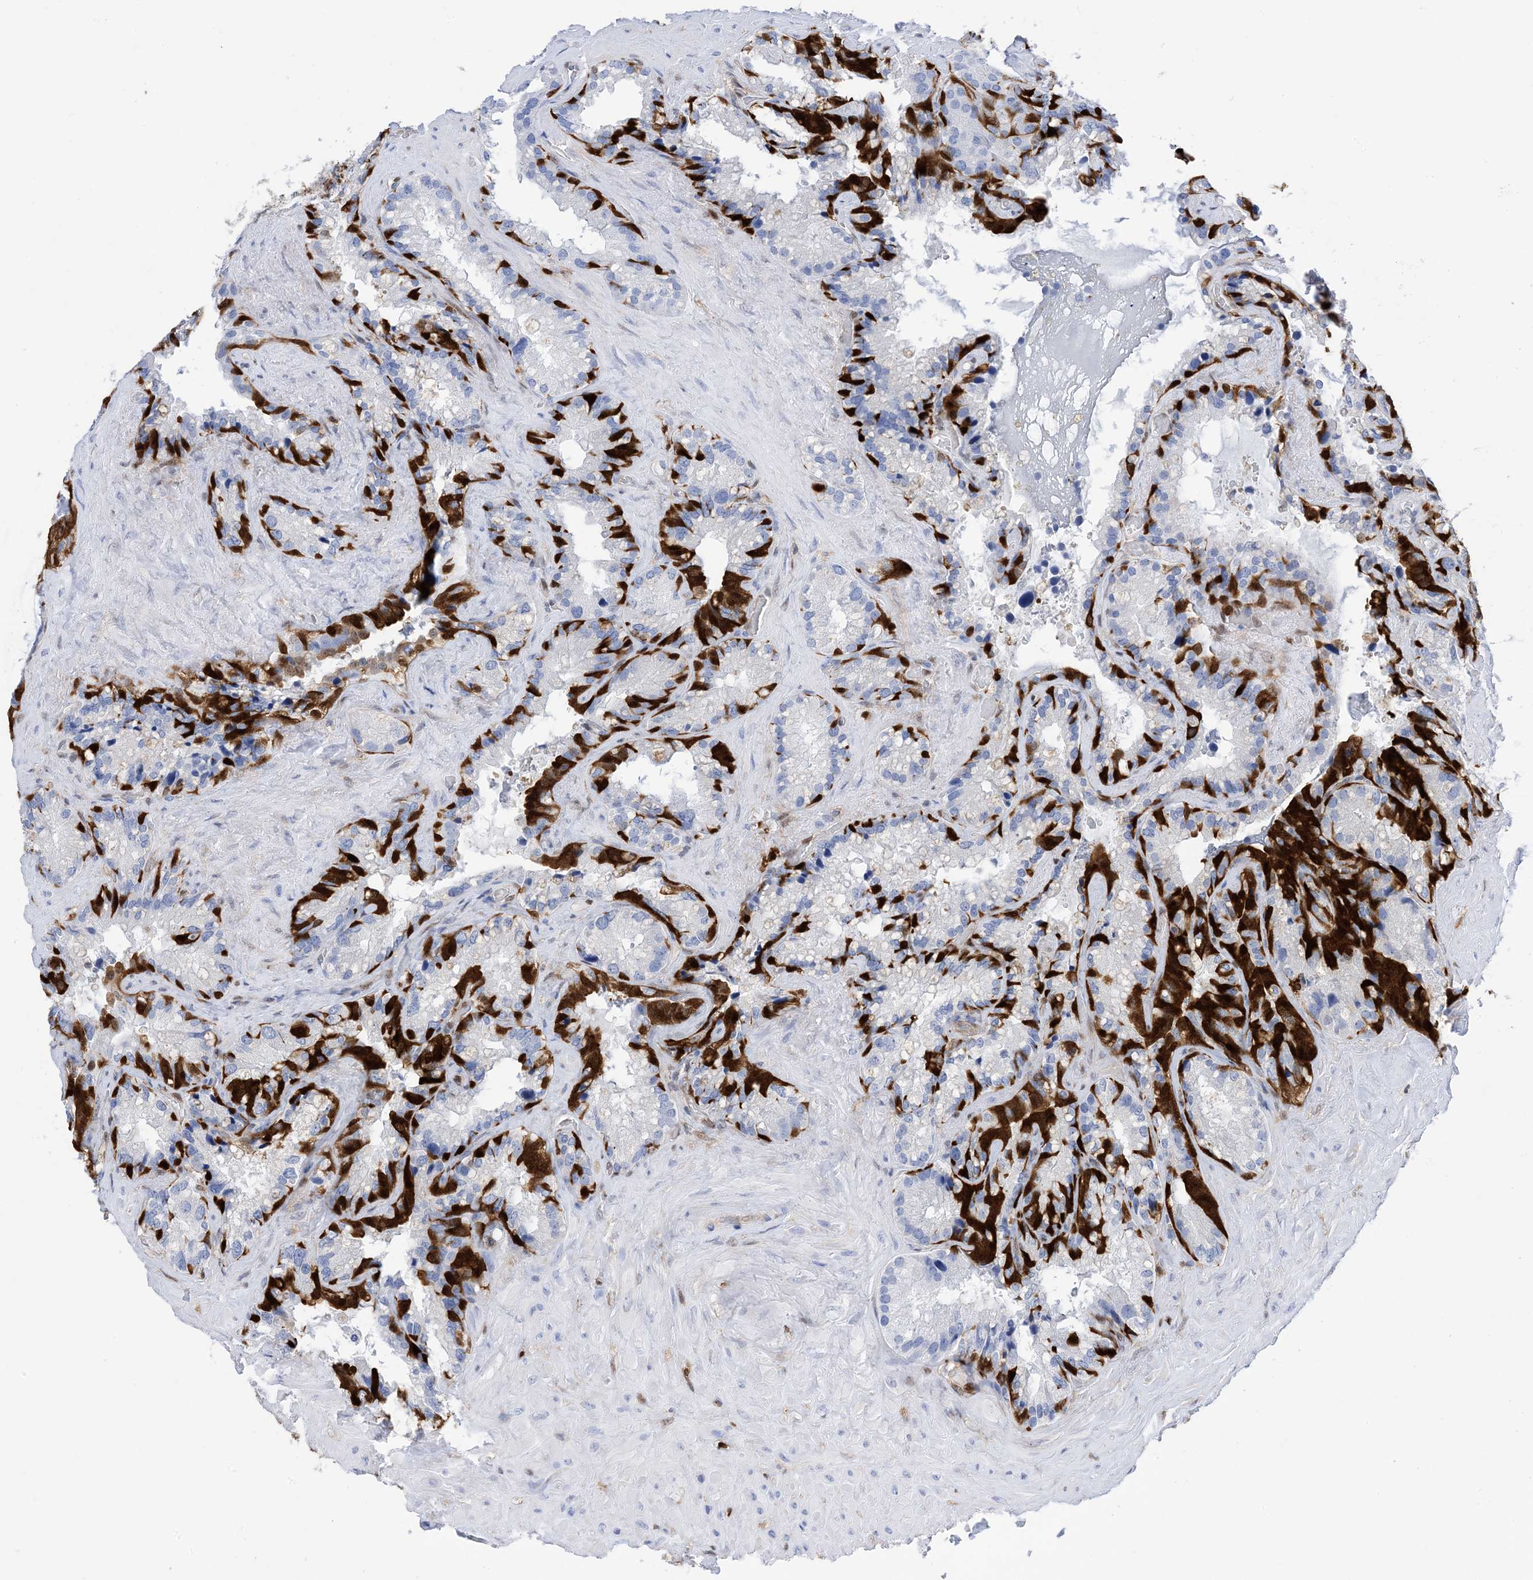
{"staining": {"intensity": "strong", "quantity": "<25%", "location": "cytoplasmic/membranous,nuclear"}, "tissue": "seminal vesicle", "cell_type": "Glandular cells", "image_type": "normal", "snomed": [{"axis": "morphology", "description": "Normal tissue, NOS"}, {"axis": "topography", "description": "Prostate"}, {"axis": "topography", "description": "Seminal veicle"}], "caption": "Immunohistochemical staining of benign human seminal vesicle reveals medium levels of strong cytoplasmic/membranous,nuclear staining in about <25% of glandular cells.", "gene": "ANXA1", "patient": {"sex": "male", "age": 68}}